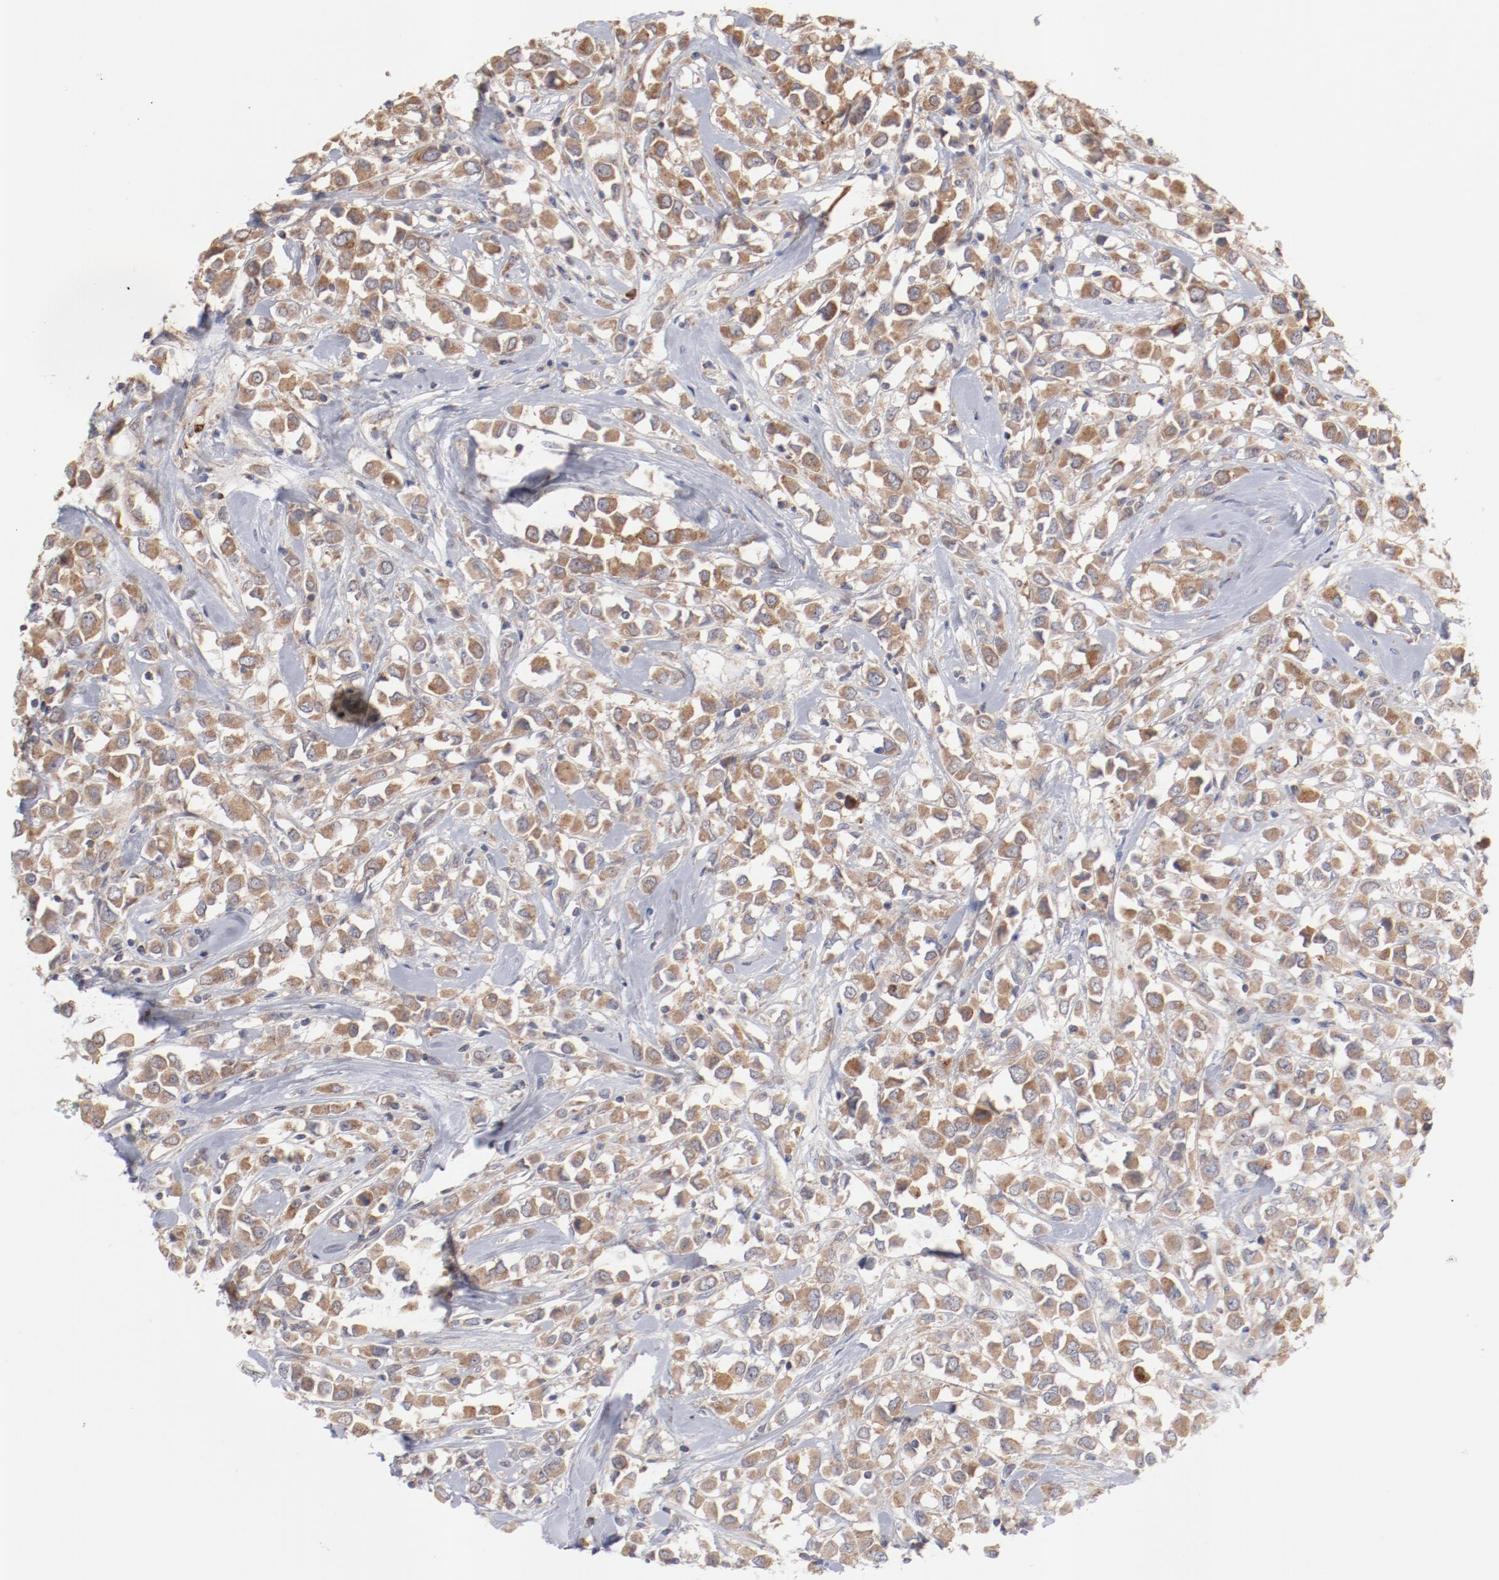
{"staining": {"intensity": "moderate", "quantity": ">75%", "location": "cytoplasmic/membranous"}, "tissue": "breast cancer", "cell_type": "Tumor cells", "image_type": "cancer", "snomed": [{"axis": "morphology", "description": "Duct carcinoma"}, {"axis": "topography", "description": "Breast"}], "caption": "DAB immunohistochemical staining of human intraductal carcinoma (breast) demonstrates moderate cytoplasmic/membranous protein expression in approximately >75% of tumor cells.", "gene": "PPFIBP2", "patient": {"sex": "female", "age": 61}}